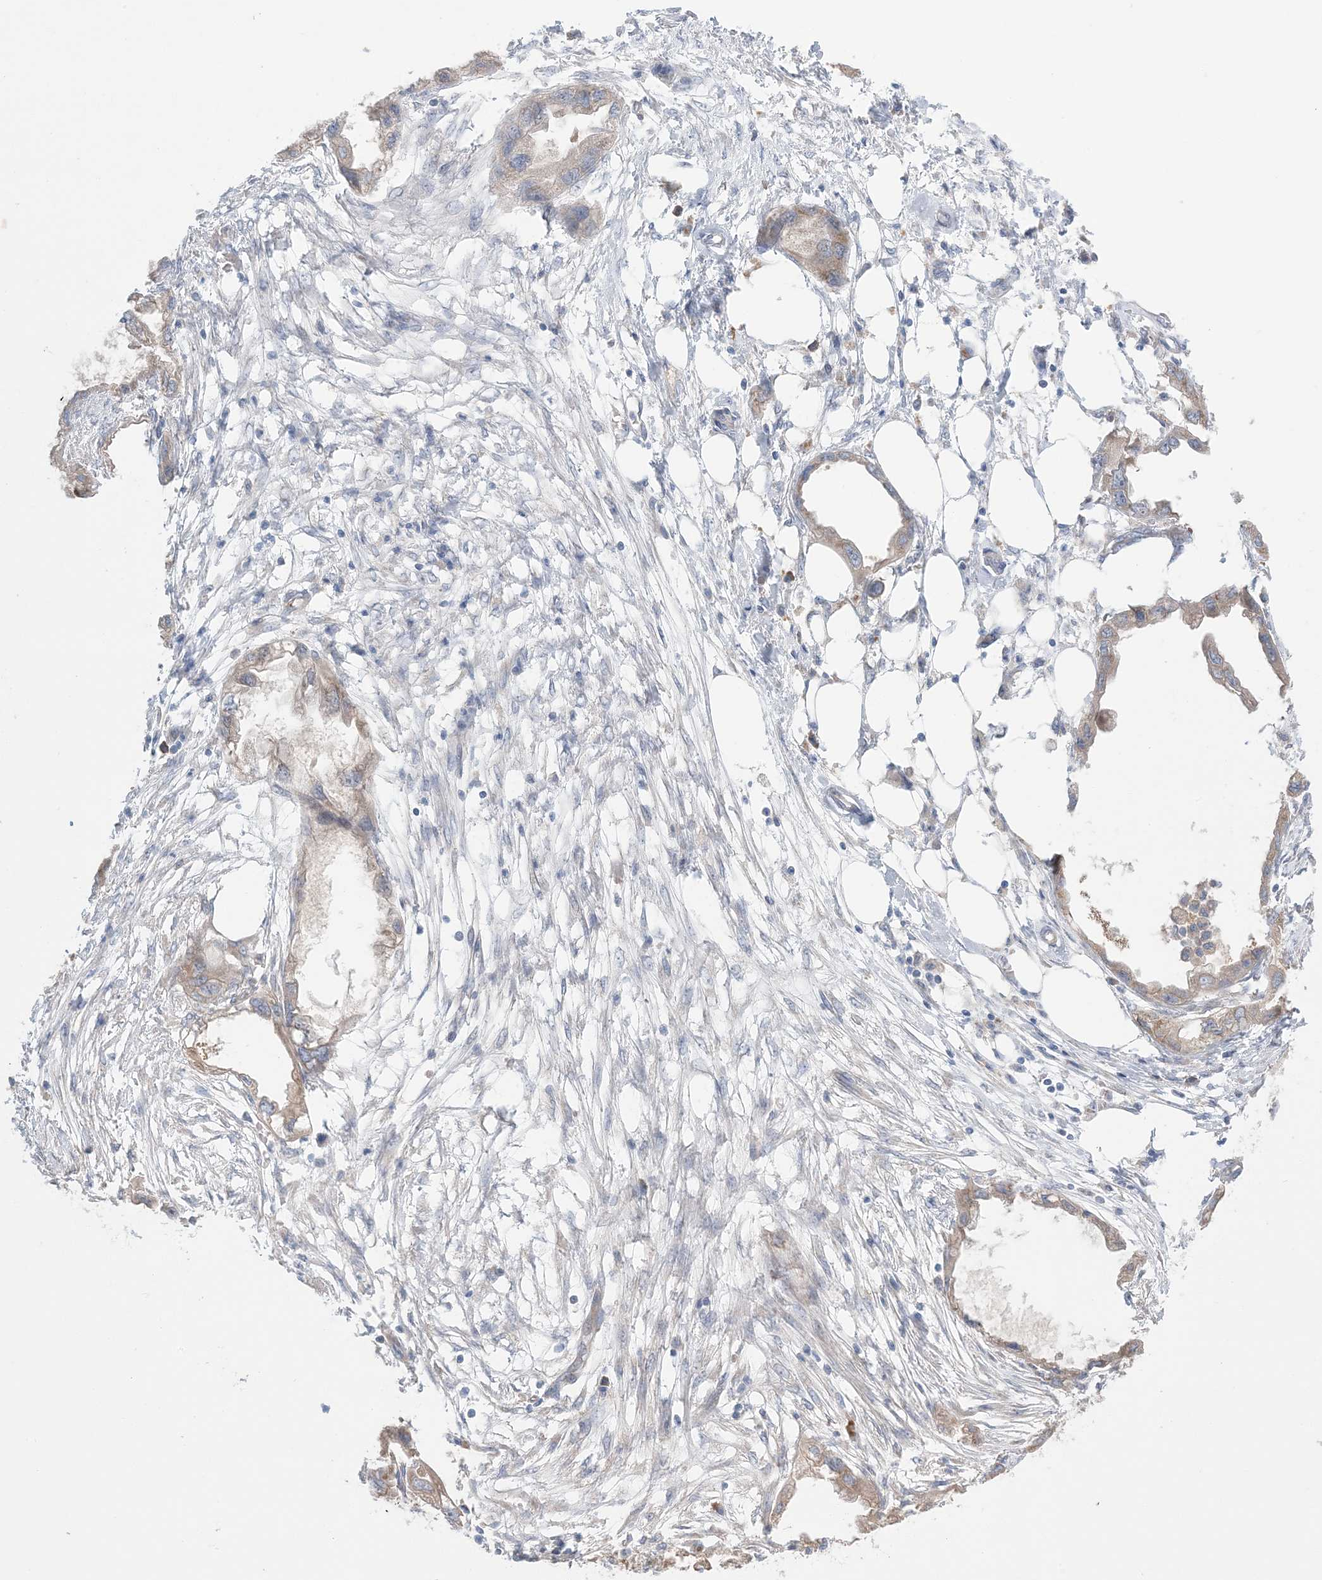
{"staining": {"intensity": "weak", "quantity": "25%-75%", "location": "cytoplasmic/membranous"}, "tissue": "endometrial cancer", "cell_type": "Tumor cells", "image_type": "cancer", "snomed": [{"axis": "morphology", "description": "Adenocarcinoma, NOS"}, {"axis": "morphology", "description": "Adenocarcinoma, metastatic, NOS"}, {"axis": "topography", "description": "Adipose tissue"}, {"axis": "topography", "description": "Endometrium"}], "caption": "IHC image of neoplastic tissue: endometrial cancer (metastatic adenocarcinoma) stained using immunohistochemistry displays low levels of weak protein expression localized specifically in the cytoplasmic/membranous of tumor cells, appearing as a cytoplasmic/membranous brown color.", "gene": "MMGT1", "patient": {"sex": "female", "age": 67}}